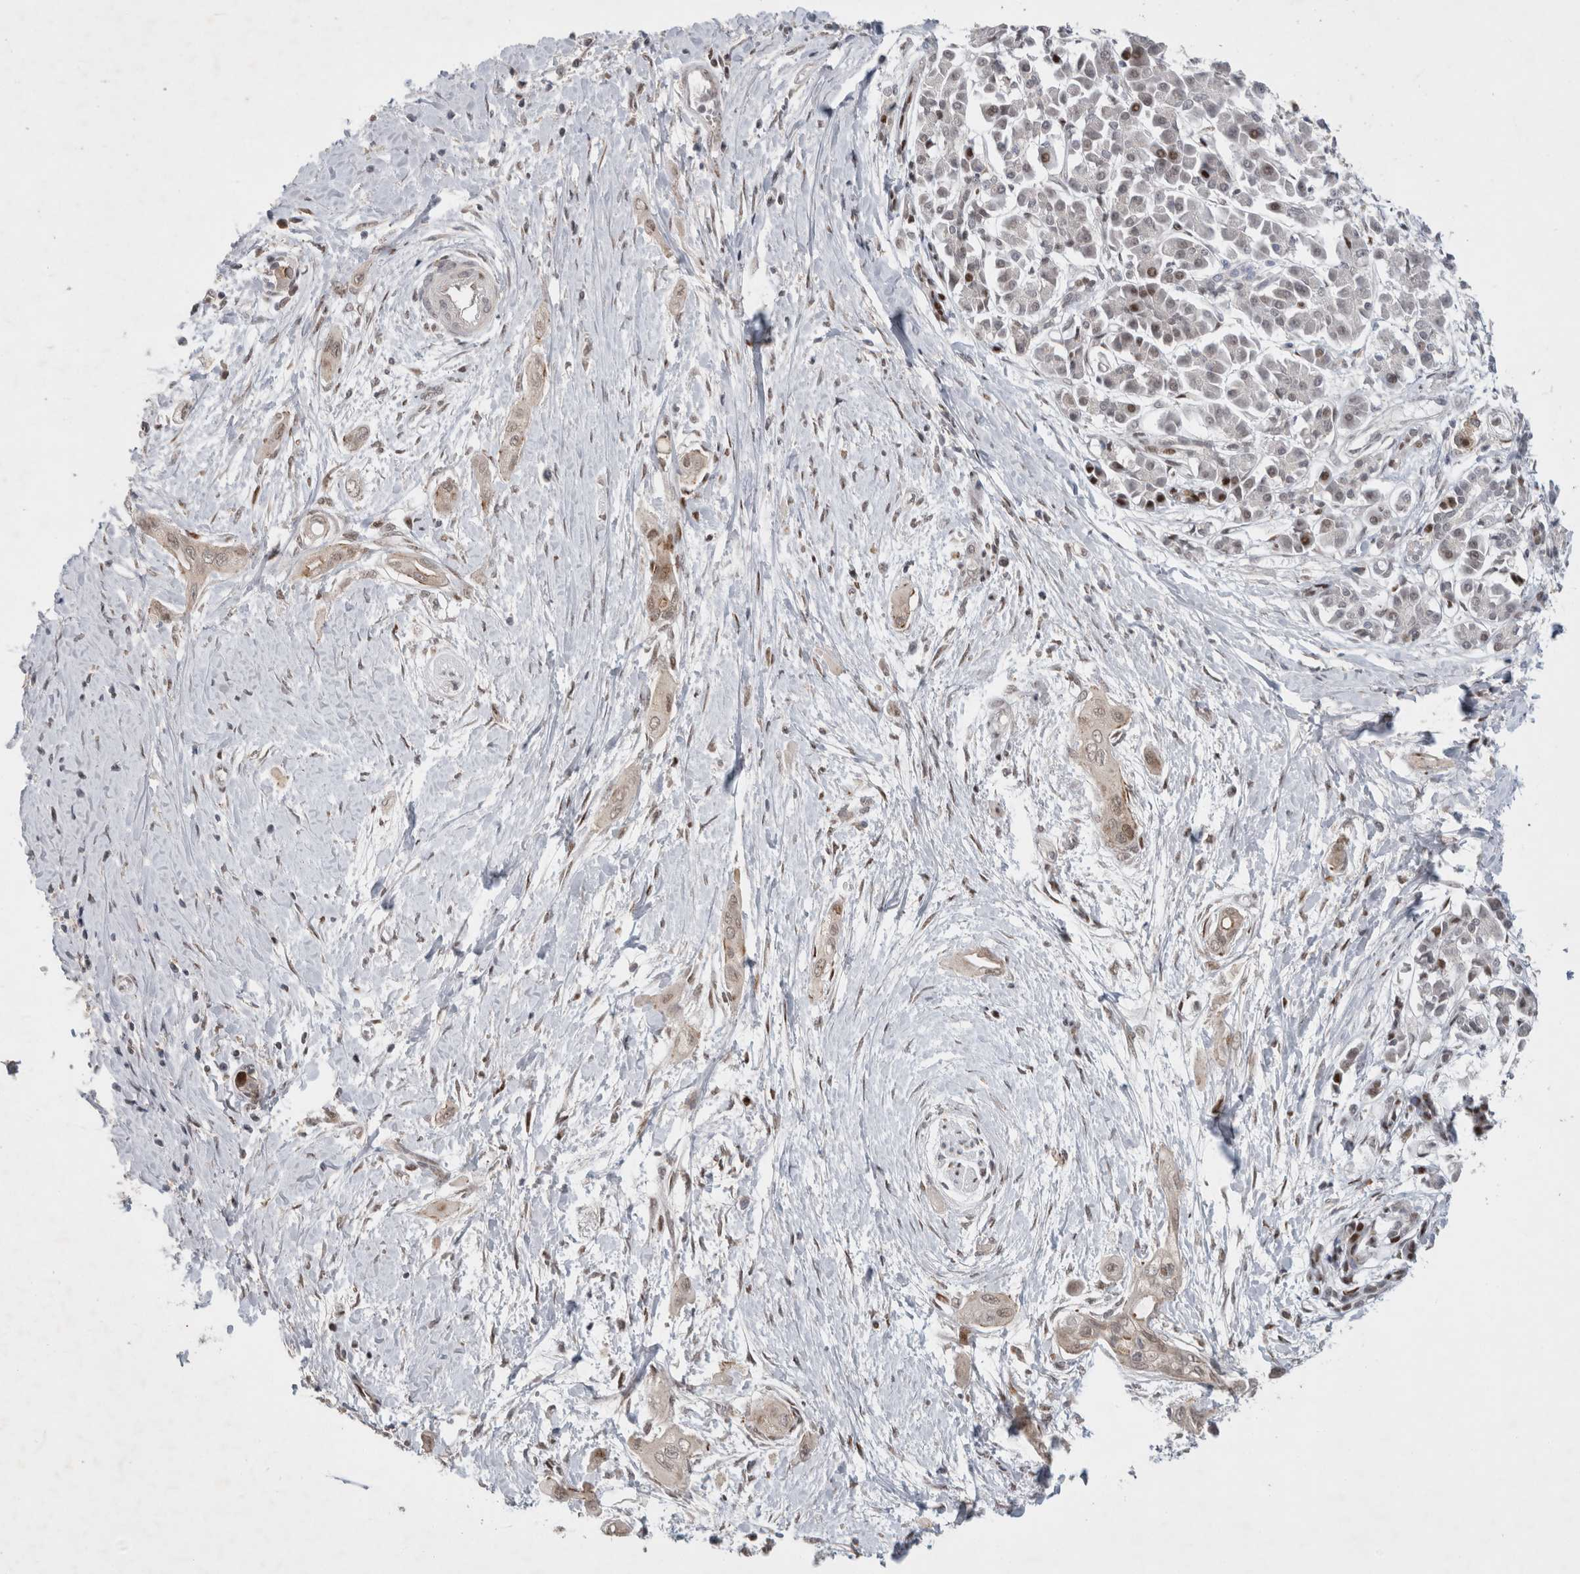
{"staining": {"intensity": "moderate", "quantity": "<25%", "location": "nuclear"}, "tissue": "pancreatic cancer", "cell_type": "Tumor cells", "image_type": "cancer", "snomed": [{"axis": "morphology", "description": "Adenocarcinoma, NOS"}, {"axis": "topography", "description": "Pancreas"}], "caption": "Pancreatic cancer (adenocarcinoma) stained for a protein reveals moderate nuclear positivity in tumor cells.", "gene": "C8orf58", "patient": {"sex": "male", "age": 59}}